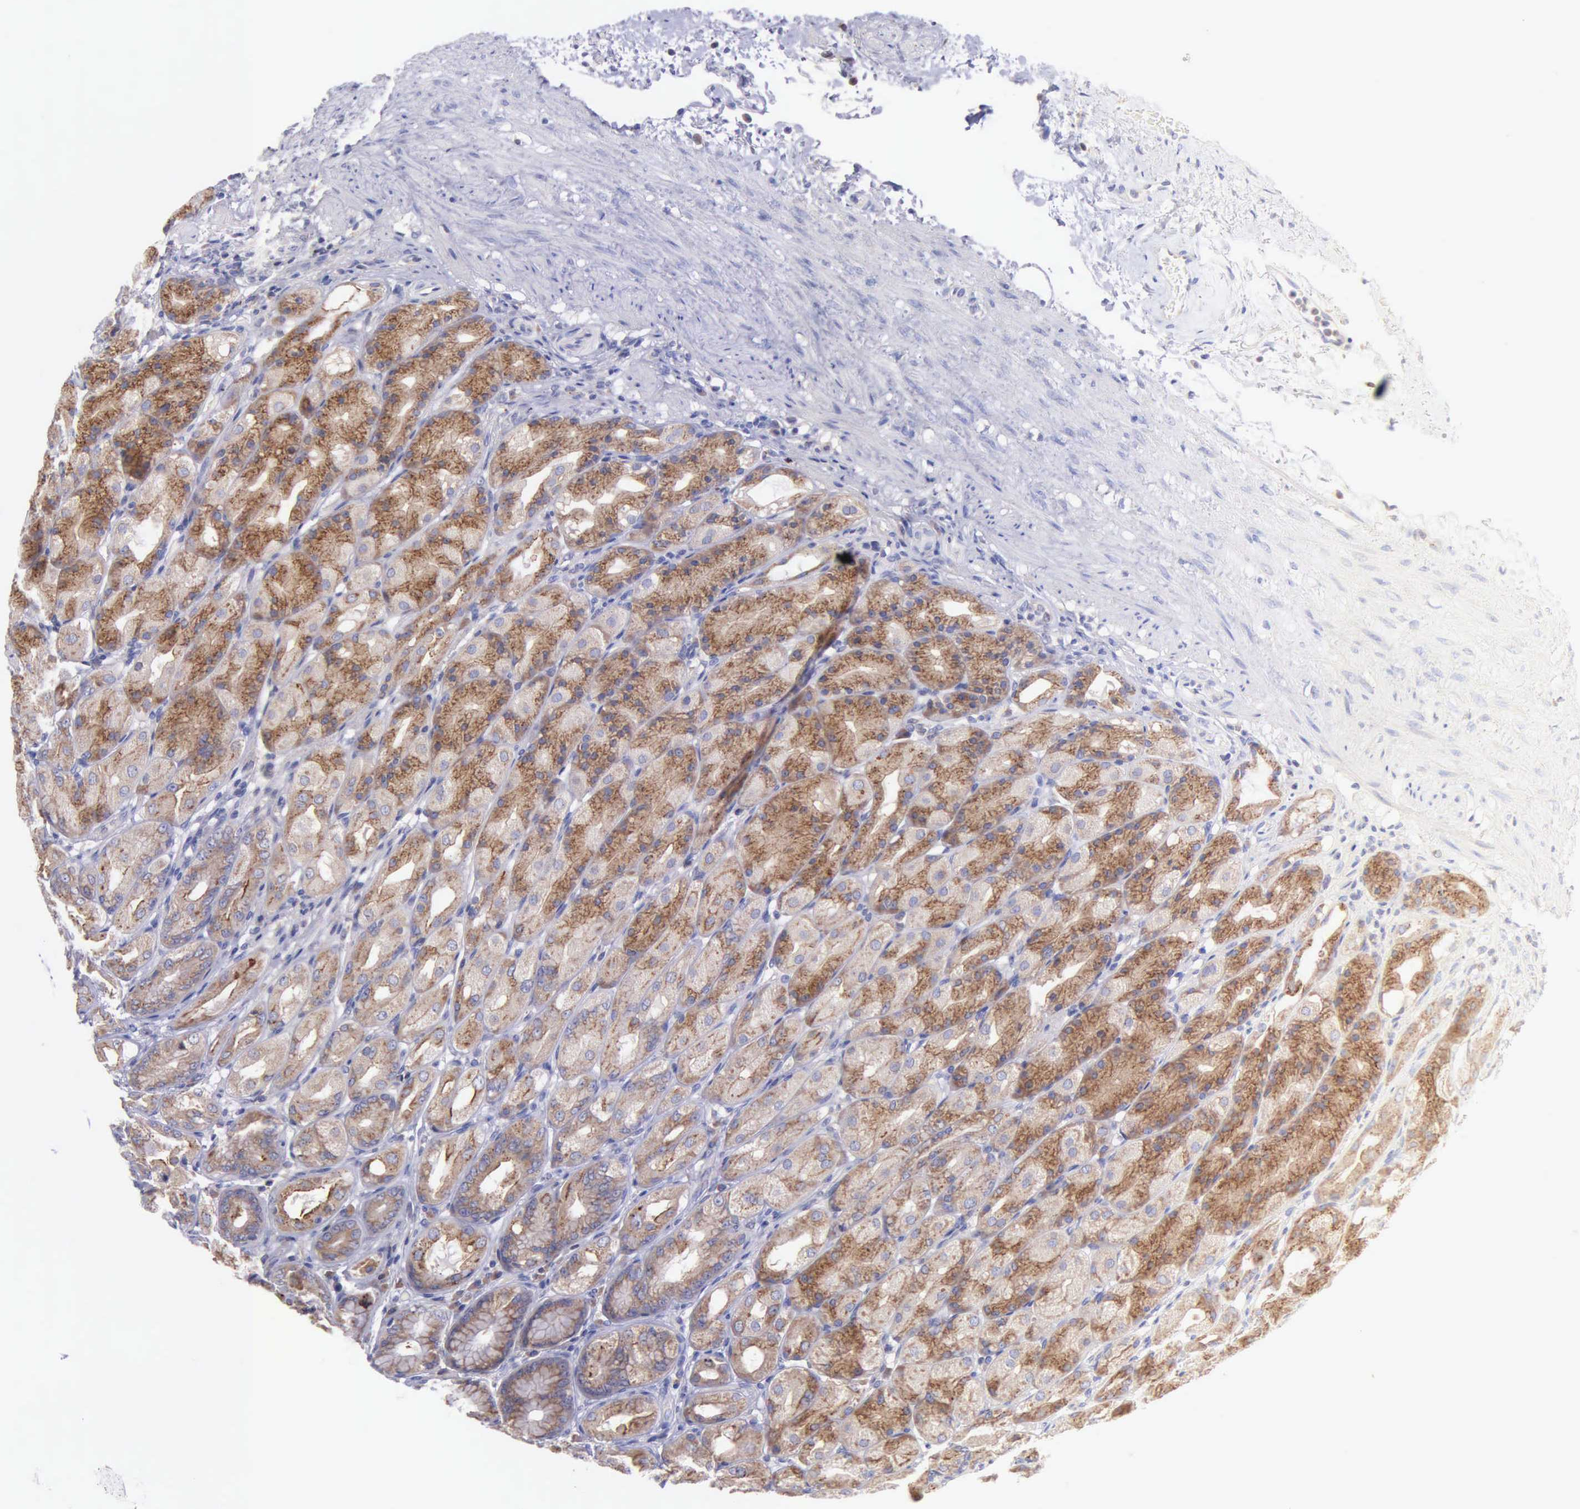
{"staining": {"intensity": "moderate", "quantity": ">75%", "location": "cytoplasmic/membranous"}, "tissue": "stomach", "cell_type": "Glandular cells", "image_type": "normal", "snomed": [{"axis": "morphology", "description": "Normal tissue, NOS"}, {"axis": "topography", "description": "Stomach, upper"}], "caption": "Immunohistochemistry of benign human stomach displays medium levels of moderate cytoplasmic/membranous expression in approximately >75% of glandular cells.", "gene": "CTAGE15", "patient": {"sex": "female", "age": 75}}